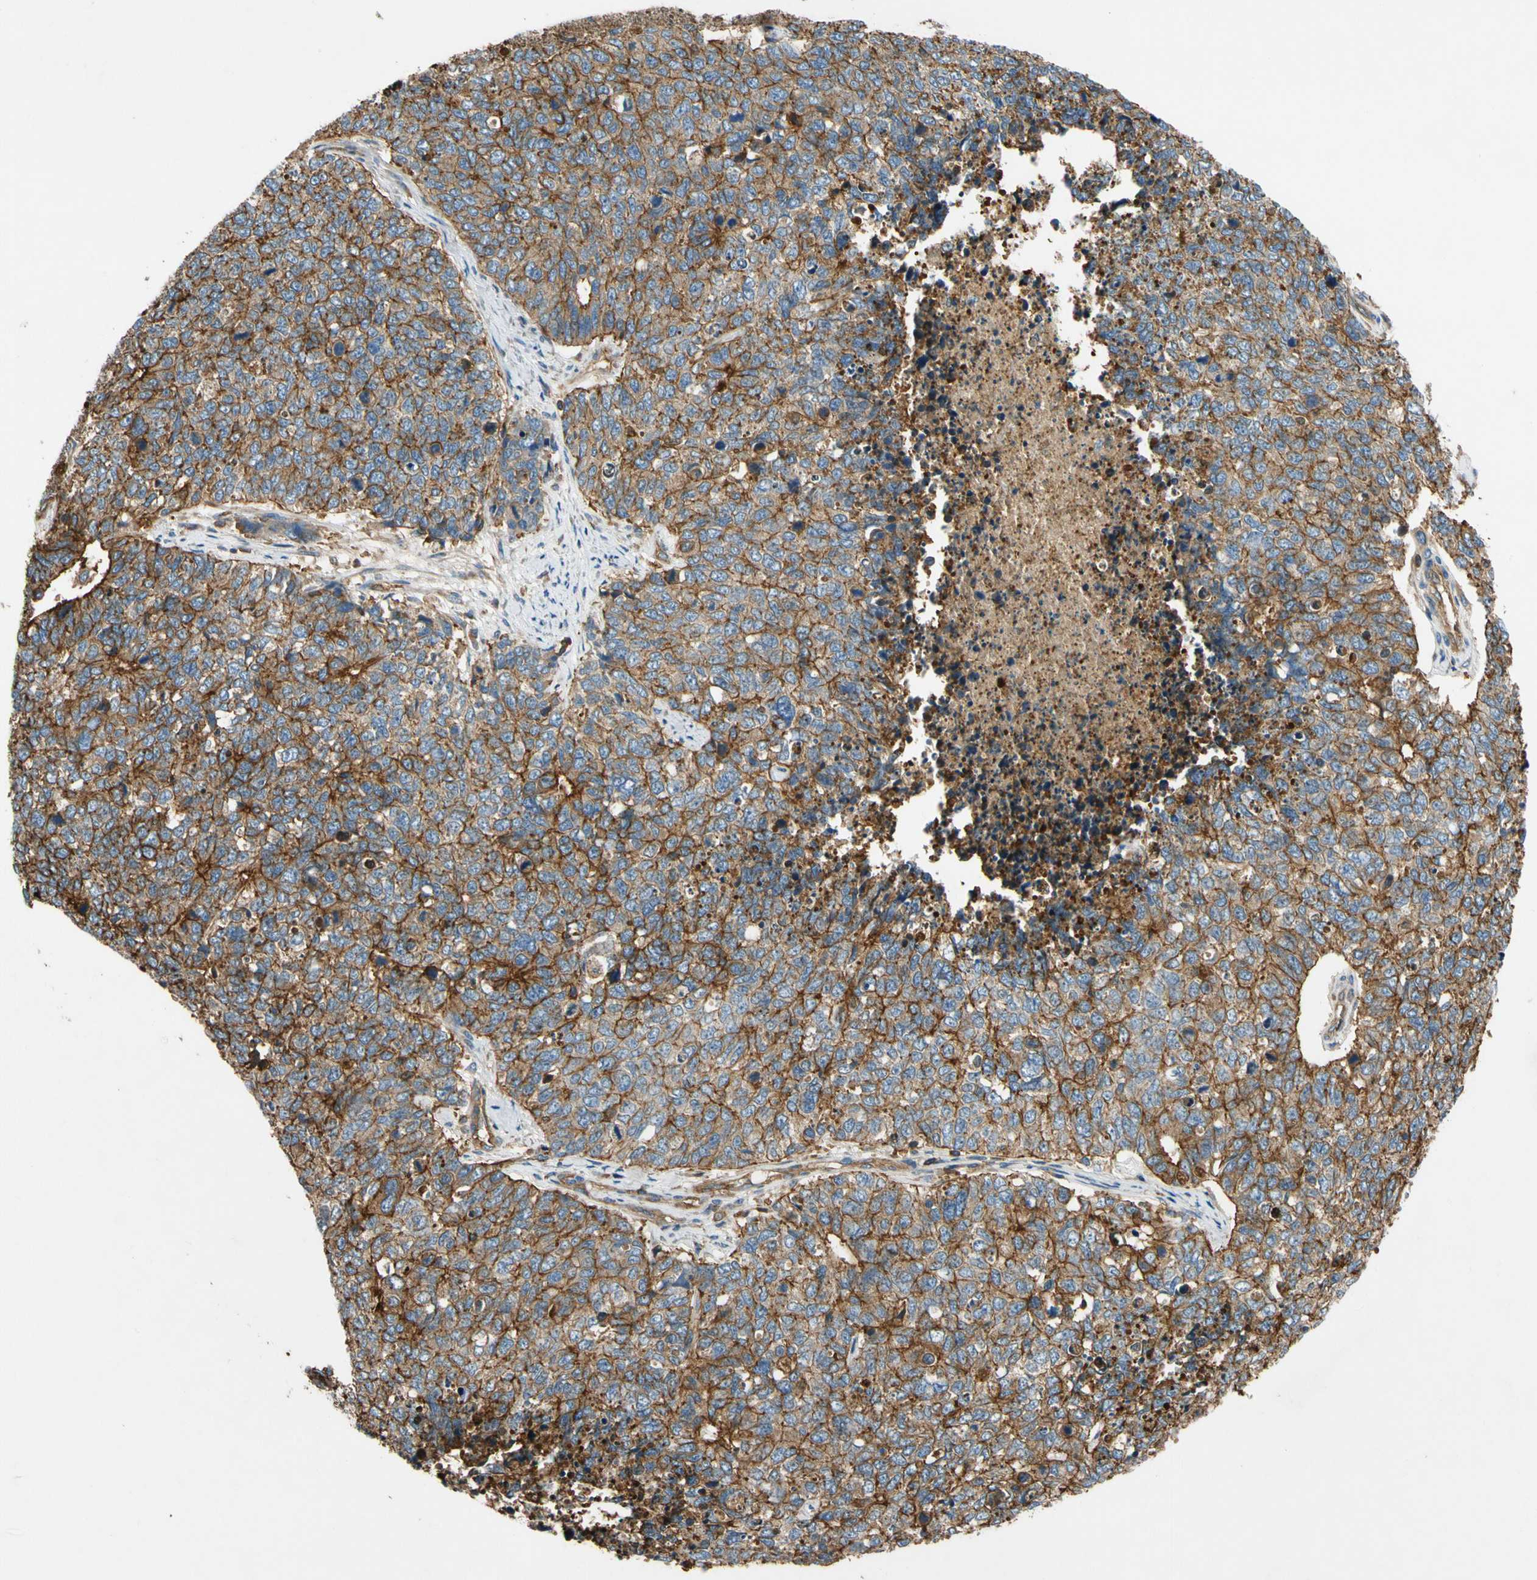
{"staining": {"intensity": "moderate", "quantity": ">75%", "location": "cytoplasmic/membranous"}, "tissue": "cervical cancer", "cell_type": "Tumor cells", "image_type": "cancer", "snomed": [{"axis": "morphology", "description": "Squamous cell carcinoma, NOS"}, {"axis": "topography", "description": "Cervix"}], "caption": "Squamous cell carcinoma (cervical) stained for a protein (brown) displays moderate cytoplasmic/membranous positive positivity in about >75% of tumor cells.", "gene": "TCP11L1", "patient": {"sex": "female", "age": 63}}